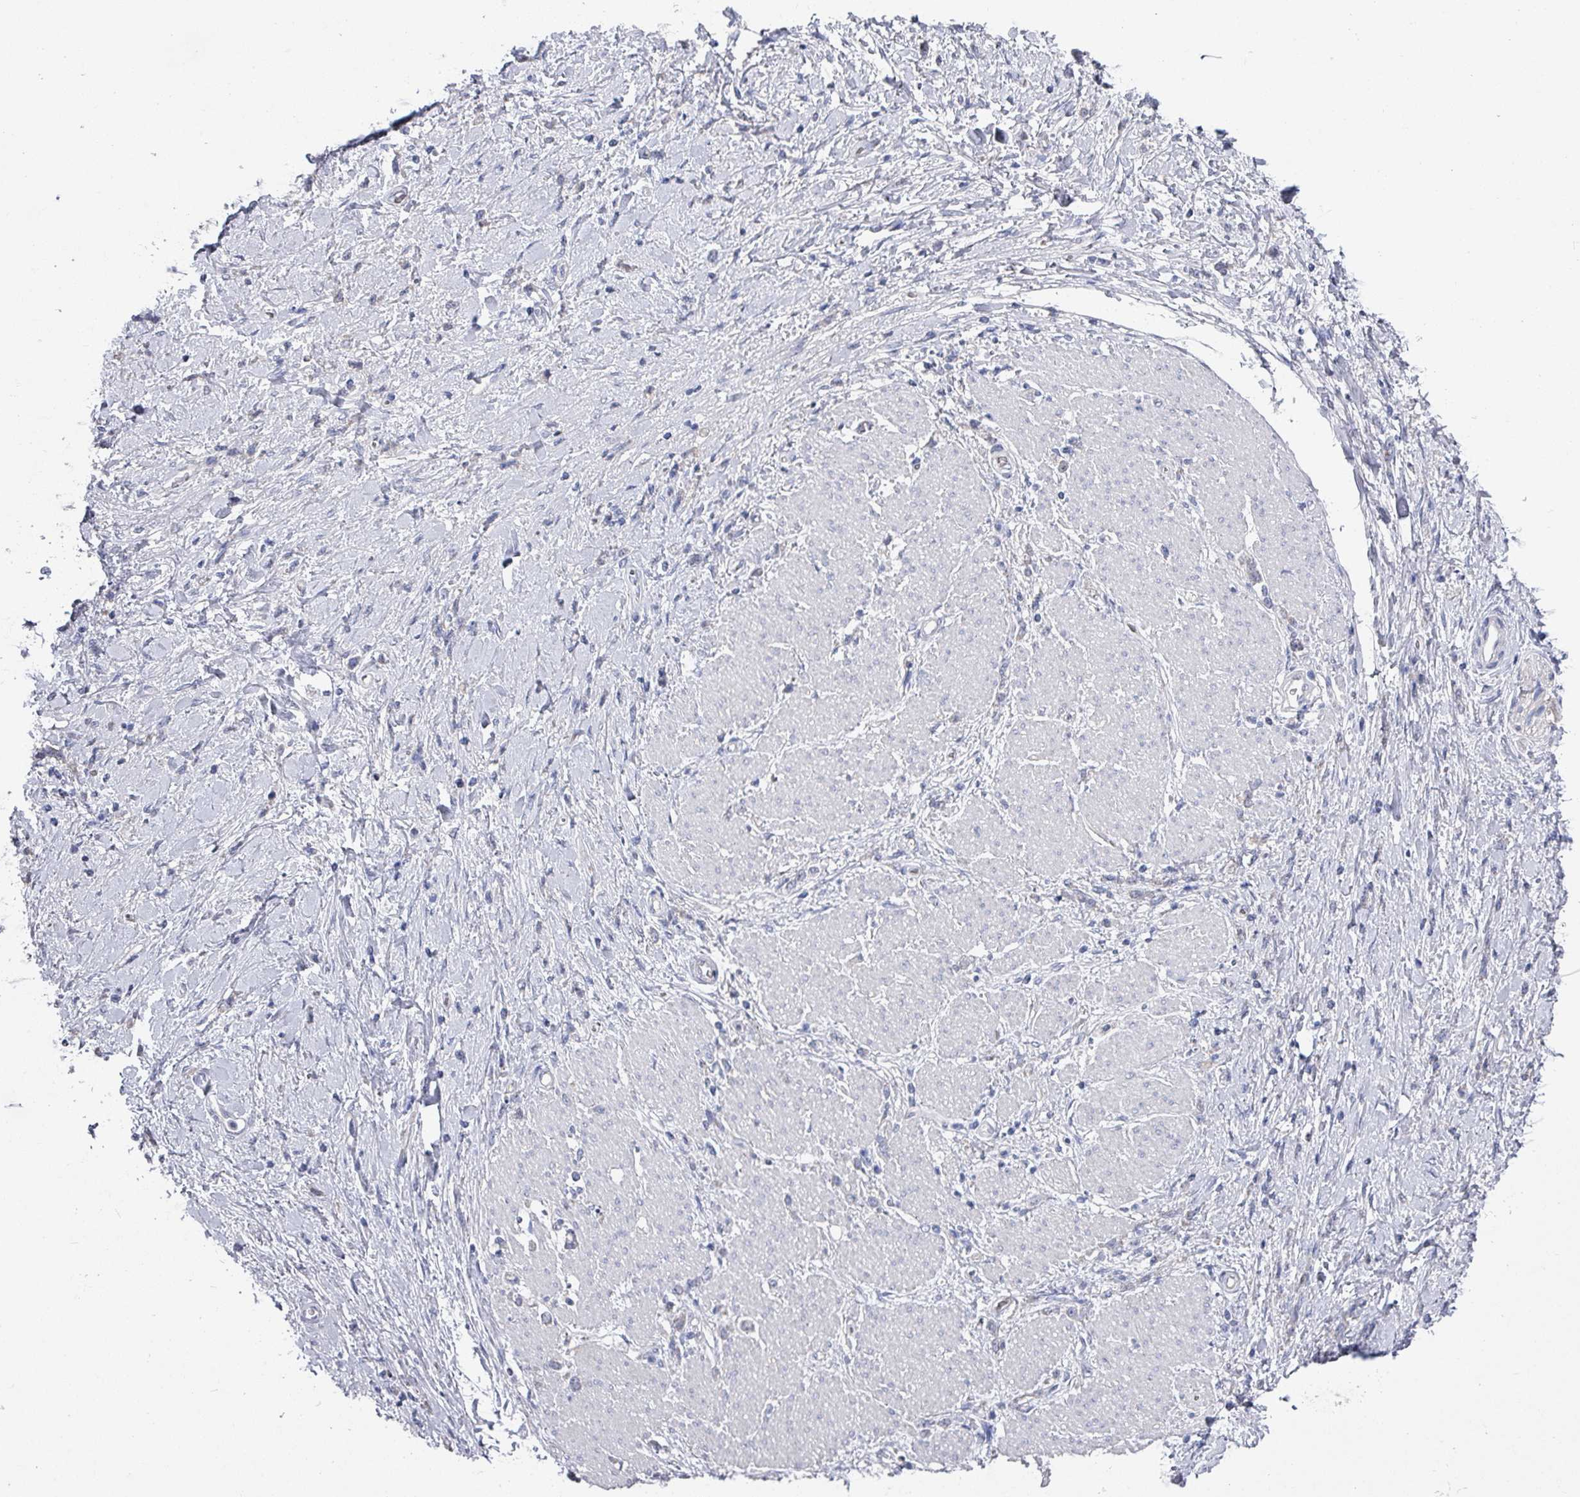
{"staining": {"intensity": "negative", "quantity": "none", "location": "none"}, "tissue": "stomach cancer", "cell_type": "Tumor cells", "image_type": "cancer", "snomed": [{"axis": "morphology", "description": "Adenocarcinoma, NOS"}, {"axis": "topography", "description": "Stomach"}], "caption": "This is an immunohistochemistry photomicrograph of stomach cancer (adenocarcinoma). There is no staining in tumor cells.", "gene": "EFL1", "patient": {"sex": "female", "age": 60}}